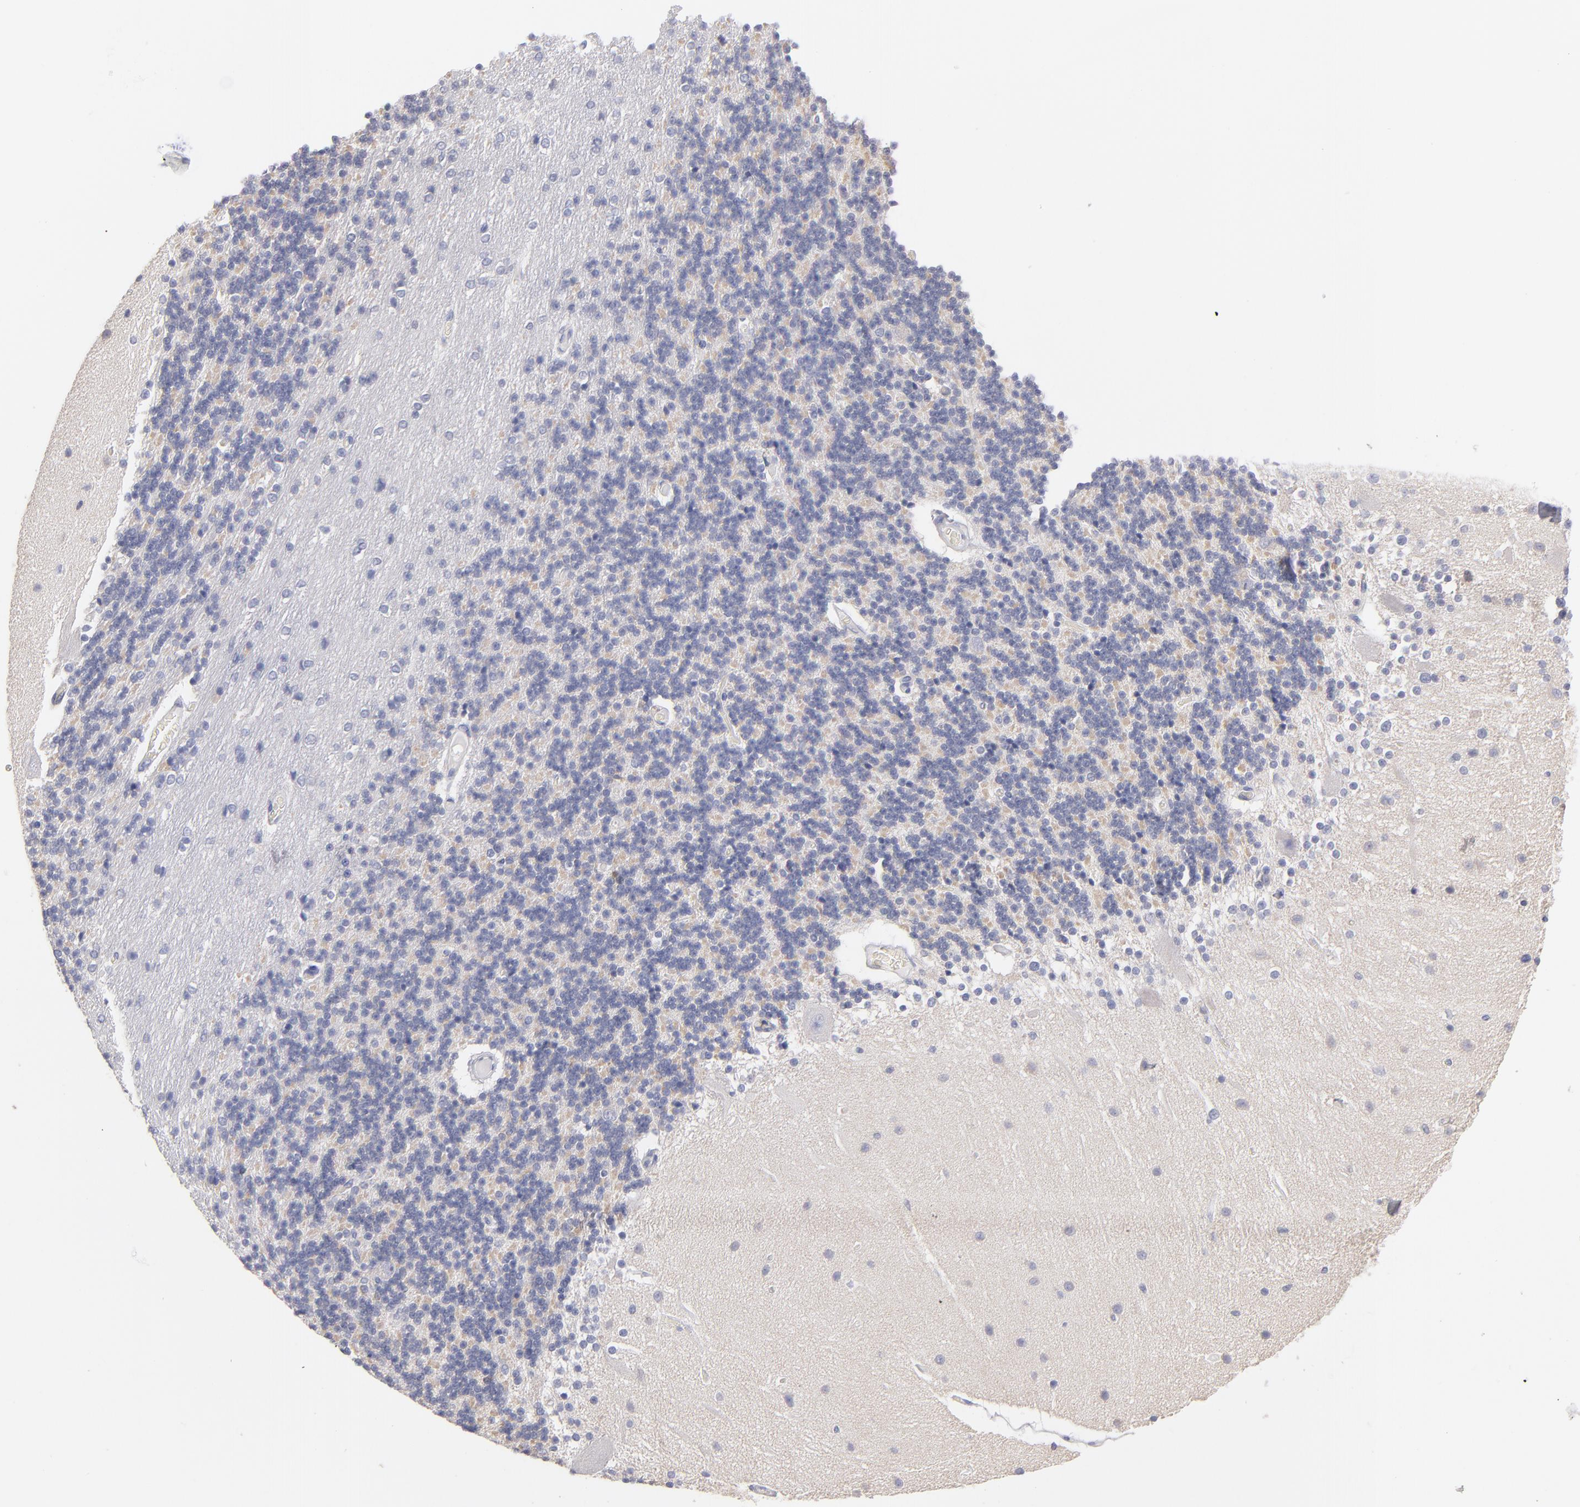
{"staining": {"intensity": "negative", "quantity": "none", "location": "none"}, "tissue": "cerebellum", "cell_type": "Cells in granular layer", "image_type": "normal", "snomed": [{"axis": "morphology", "description": "Normal tissue, NOS"}, {"axis": "topography", "description": "Cerebellum"}], "caption": "Unremarkable cerebellum was stained to show a protein in brown. There is no significant positivity in cells in granular layer.", "gene": "PLVAP", "patient": {"sex": "female", "age": 54}}